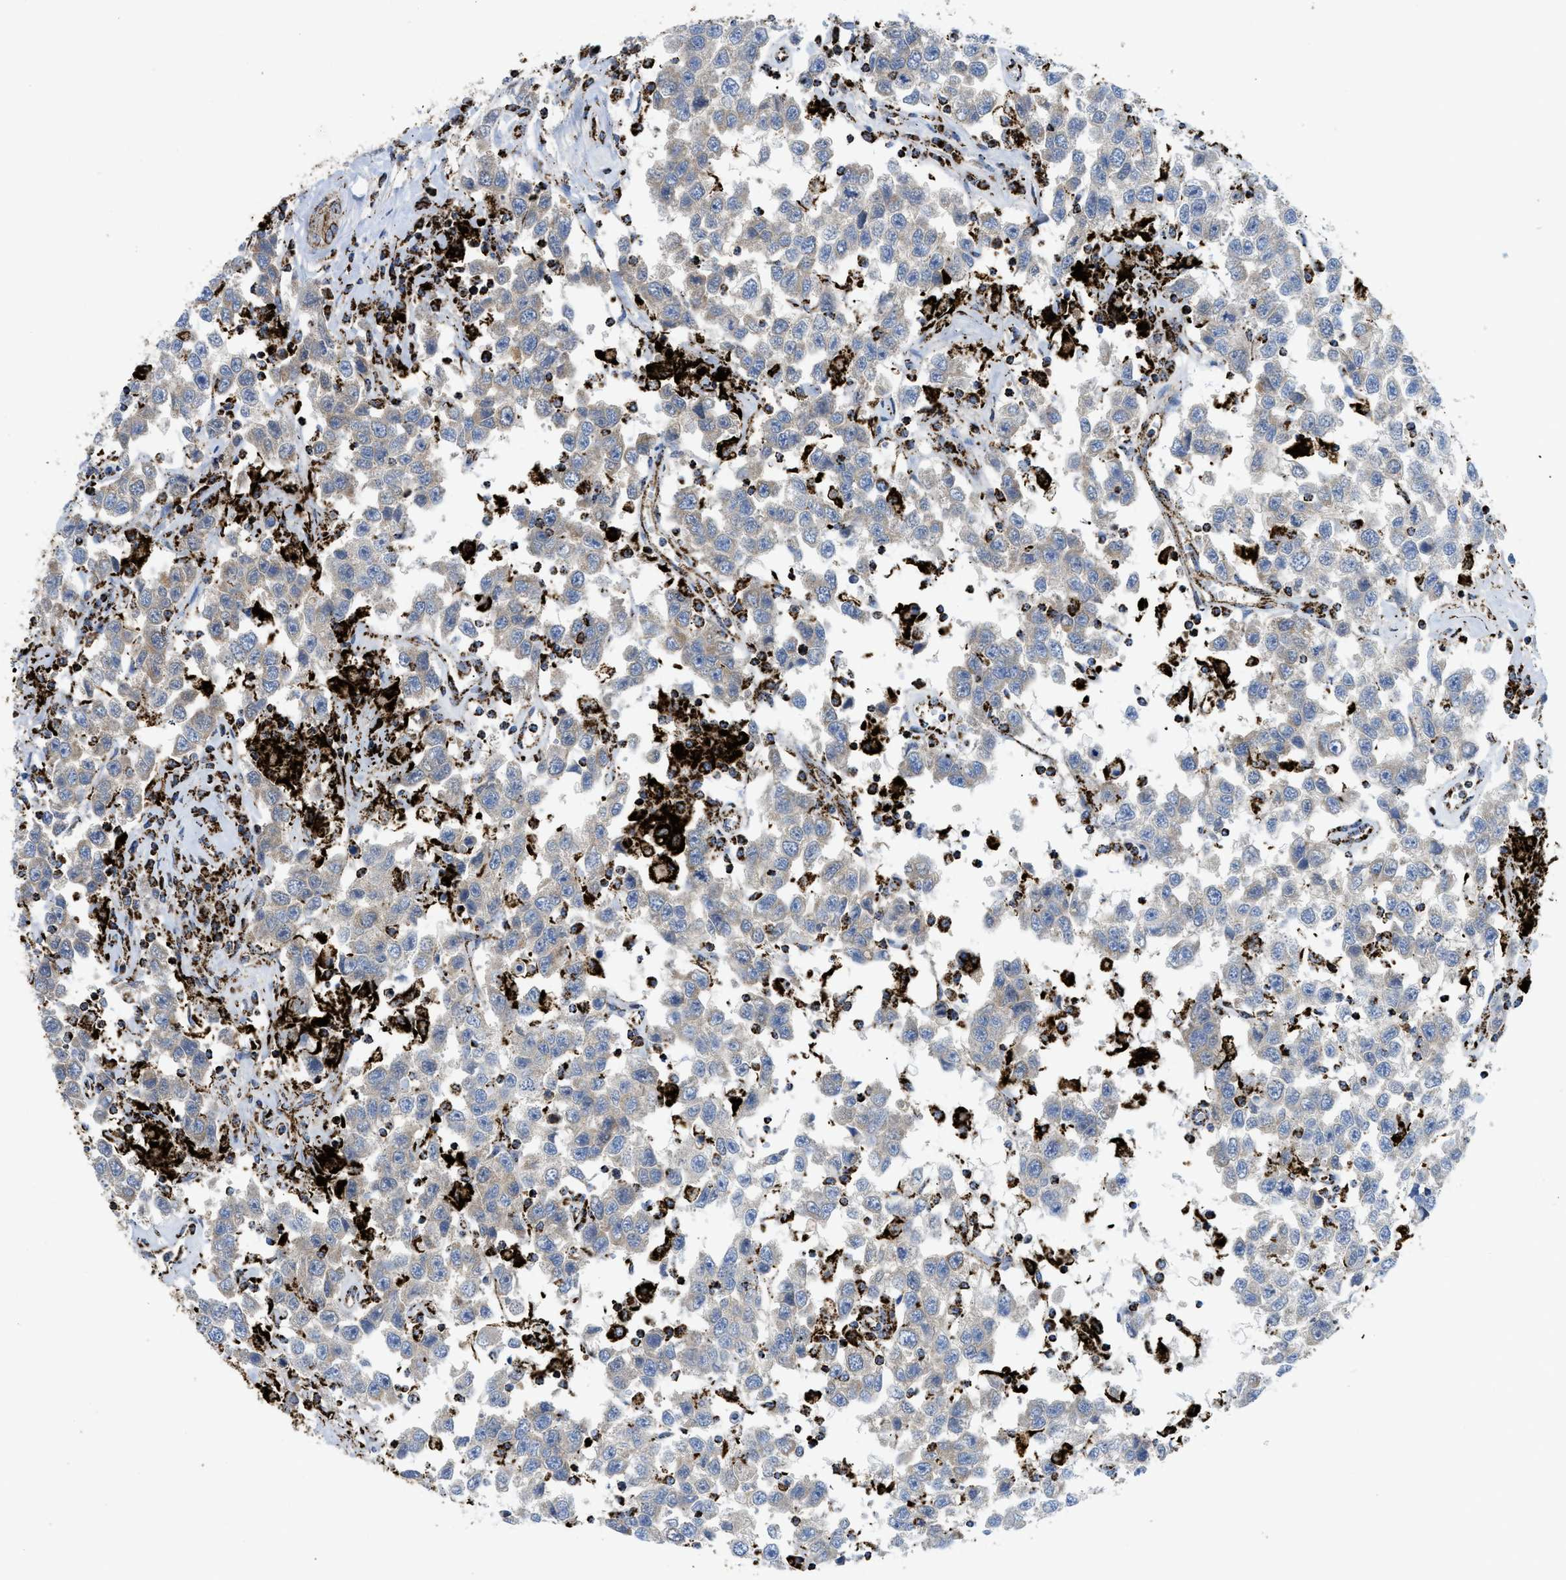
{"staining": {"intensity": "negative", "quantity": "none", "location": "none"}, "tissue": "testis cancer", "cell_type": "Tumor cells", "image_type": "cancer", "snomed": [{"axis": "morphology", "description": "Seminoma, NOS"}, {"axis": "topography", "description": "Testis"}], "caption": "An image of testis seminoma stained for a protein exhibits no brown staining in tumor cells. (Immunohistochemistry (ihc), brightfield microscopy, high magnification).", "gene": "SQOR", "patient": {"sex": "male", "age": 41}}